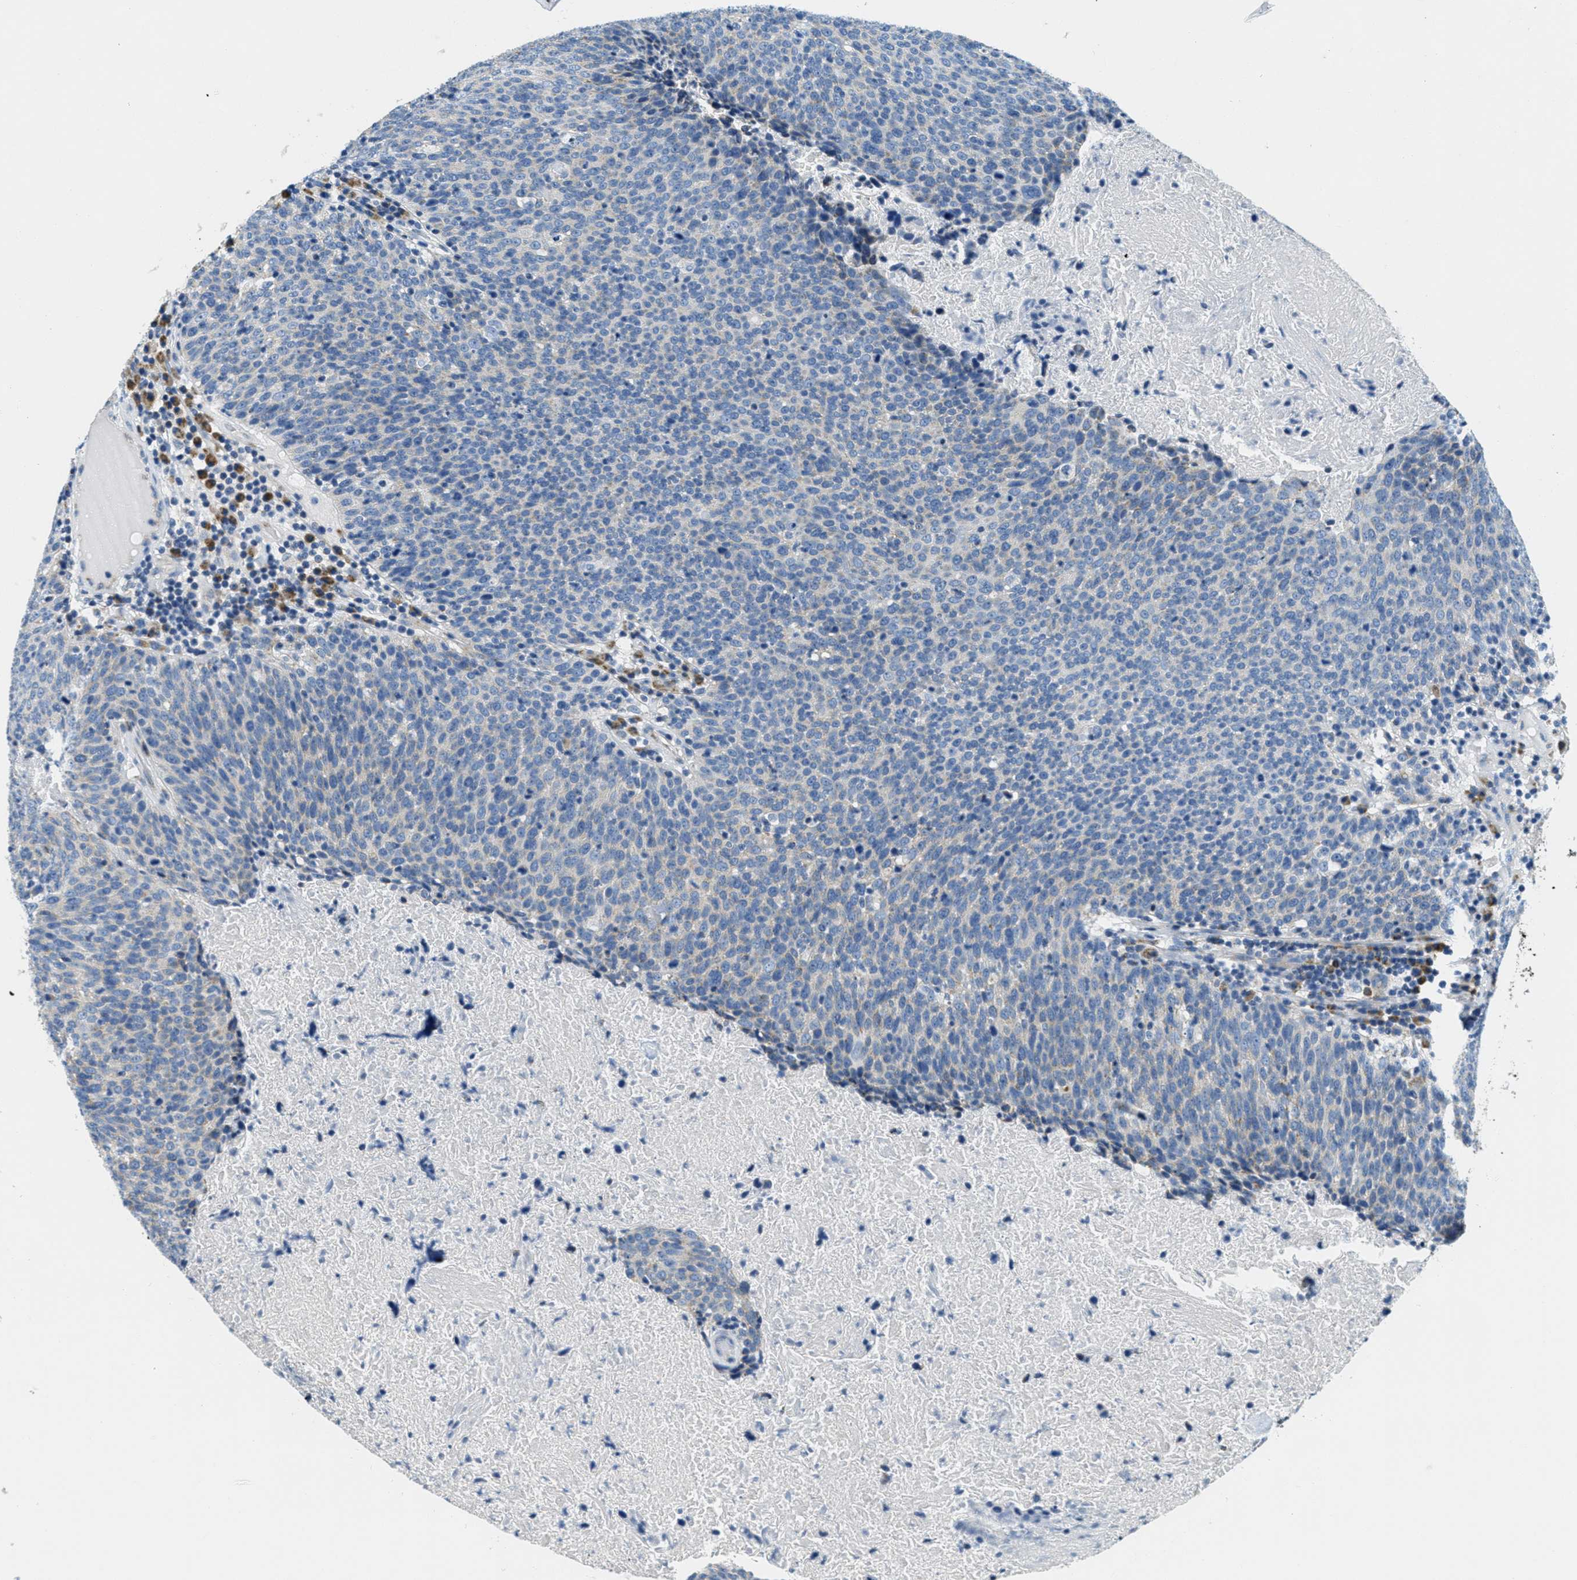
{"staining": {"intensity": "weak", "quantity": "25%-75%", "location": "cytoplasmic/membranous"}, "tissue": "head and neck cancer", "cell_type": "Tumor cells", "image_type": "cancer", "snomed": [{"axis": "morphology", "description": "Squamous cell carcinoma, NOS"}, {"axis": "morphology", "description": "Squamous cell carcinoma, metastatic, NOS"}, {"axis": "topography", "description": "Lymph node"}, {"axis": "topography", "description": "Head-Neck"}], "caption": "Immunohistochemical staining of head and neck cancer (squamous cell carcinoma) reveals low levels of weak cytoplasmic/membranous positivity in about 25%-75% of tumor cells.", "gene": "CA4", "patient": {"sex": "male", "age": 62}}